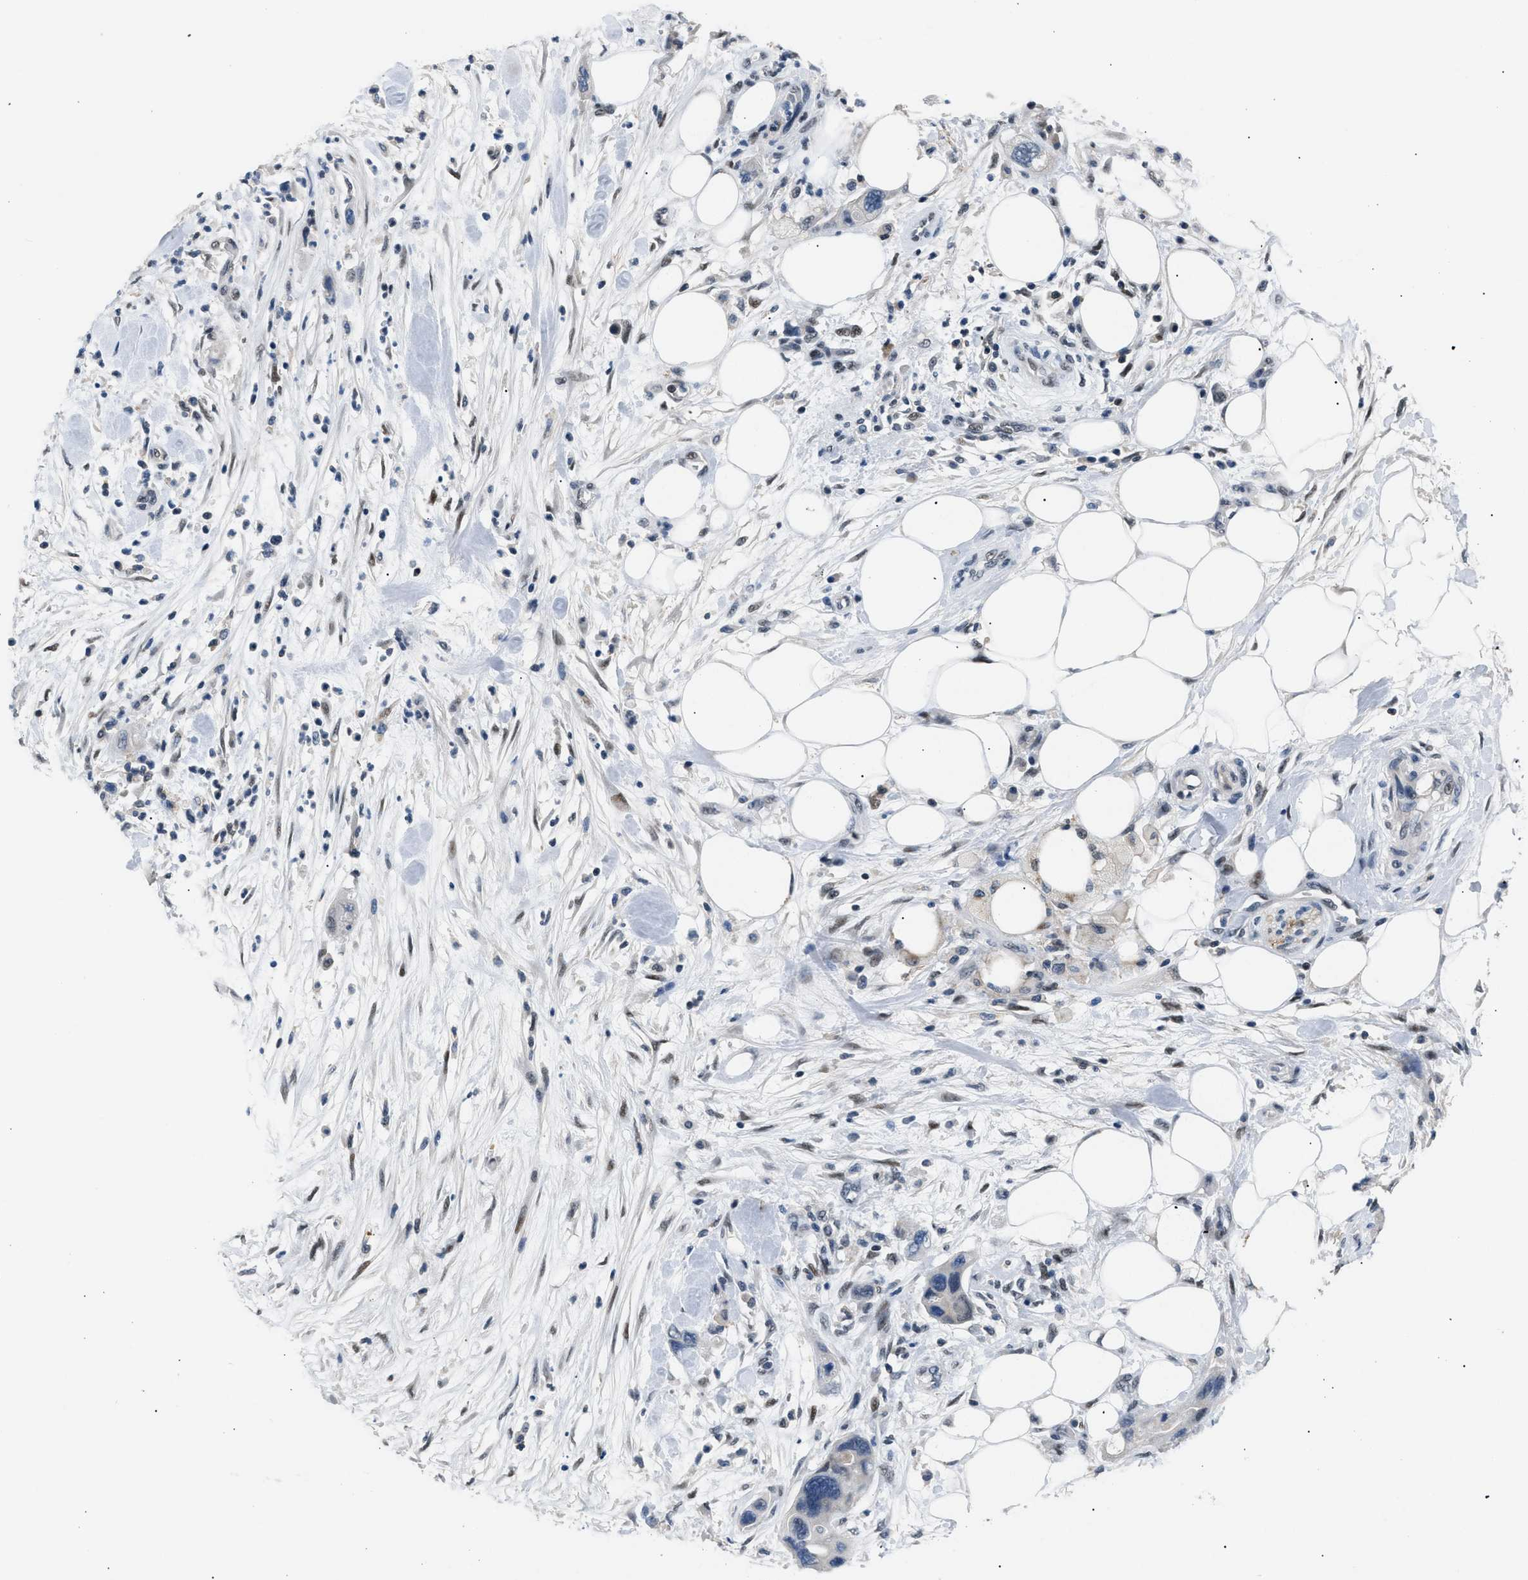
{"staining": {"intensity": "negative", "quantity": "none", "location": "none"}, "tissue": "pancreatic cancer", "cell_type": "Tumor cells", "image_type": "cancer", "snomed": [{"axis": "morphology", "description": "Normal tissue, NOS"}, {"axis": "morphology", "description": "Adenocarcinoma, NOS"}, {"axis": "topography", "description": "Pancreas"}], "caption": "This is an immunohistochemistry photomicrograph of human pancreatic cancer. There is no positivity in tumor cells.", "gene": "KCNC3", "patient": {"sex": "female", "age": 71}}